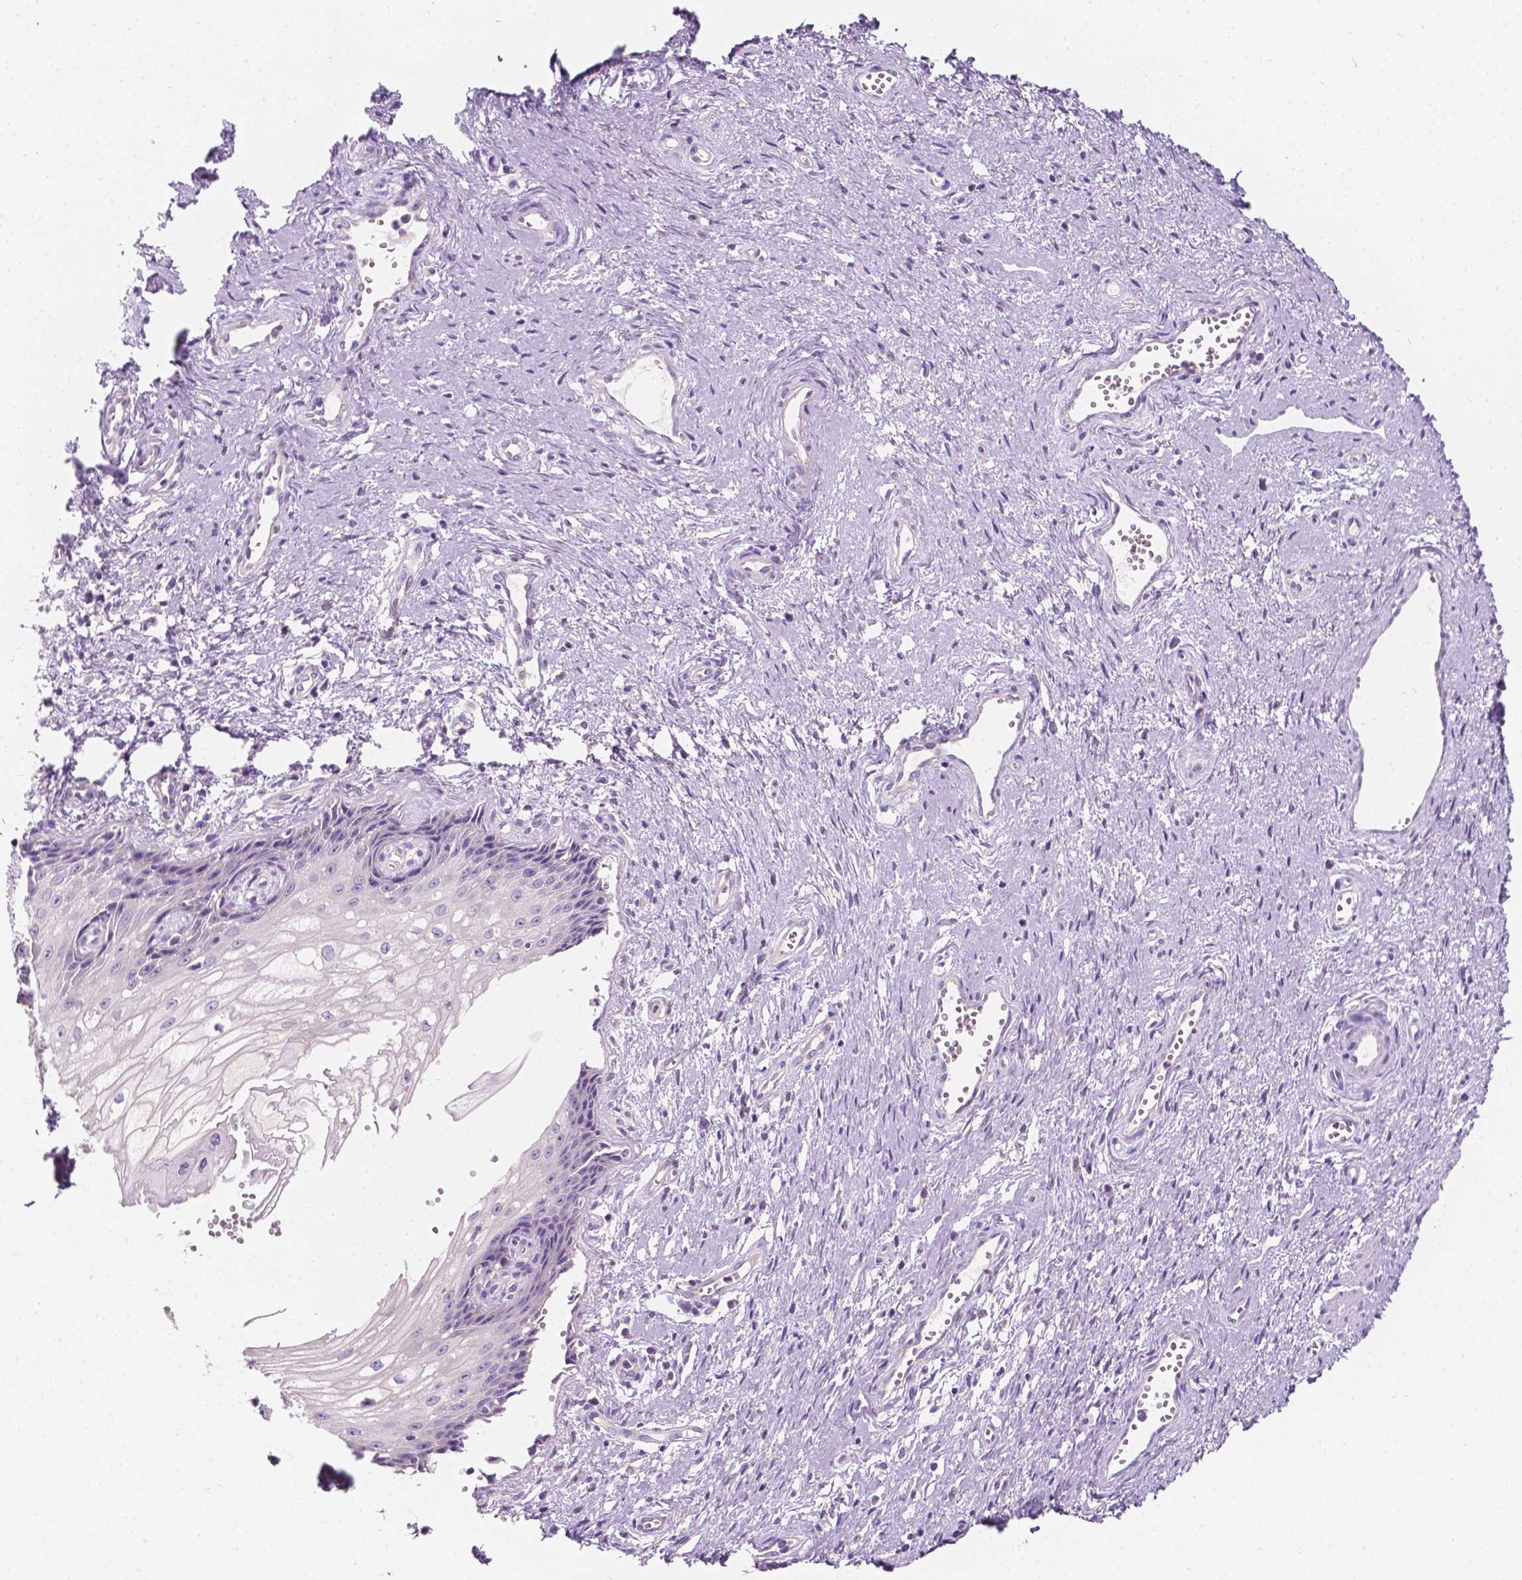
{"staining": {"intensity": "negative", "quantity": "none", "location": "none"}, "tissue": "cervical cancer", "cell_type": "Tumor cells", "image_type": "cancer", "snomed": [{"axis": "morphology", "description": "Squamous cell carcinoma, NOS"}, {"axis": "topography", "description": "Cervix"}], "caption": "DAB (3,3'-diaminobenzidine) immunohistochemical staining of human cervical cancer displays no significant expression in tumor cells. (DAB (3,3'-diaminobenzidine) immunohistochemistry with hematoxylin counter stain).", "gene": "SIRT2", "patient": {"sex": "female", "age": 30}}